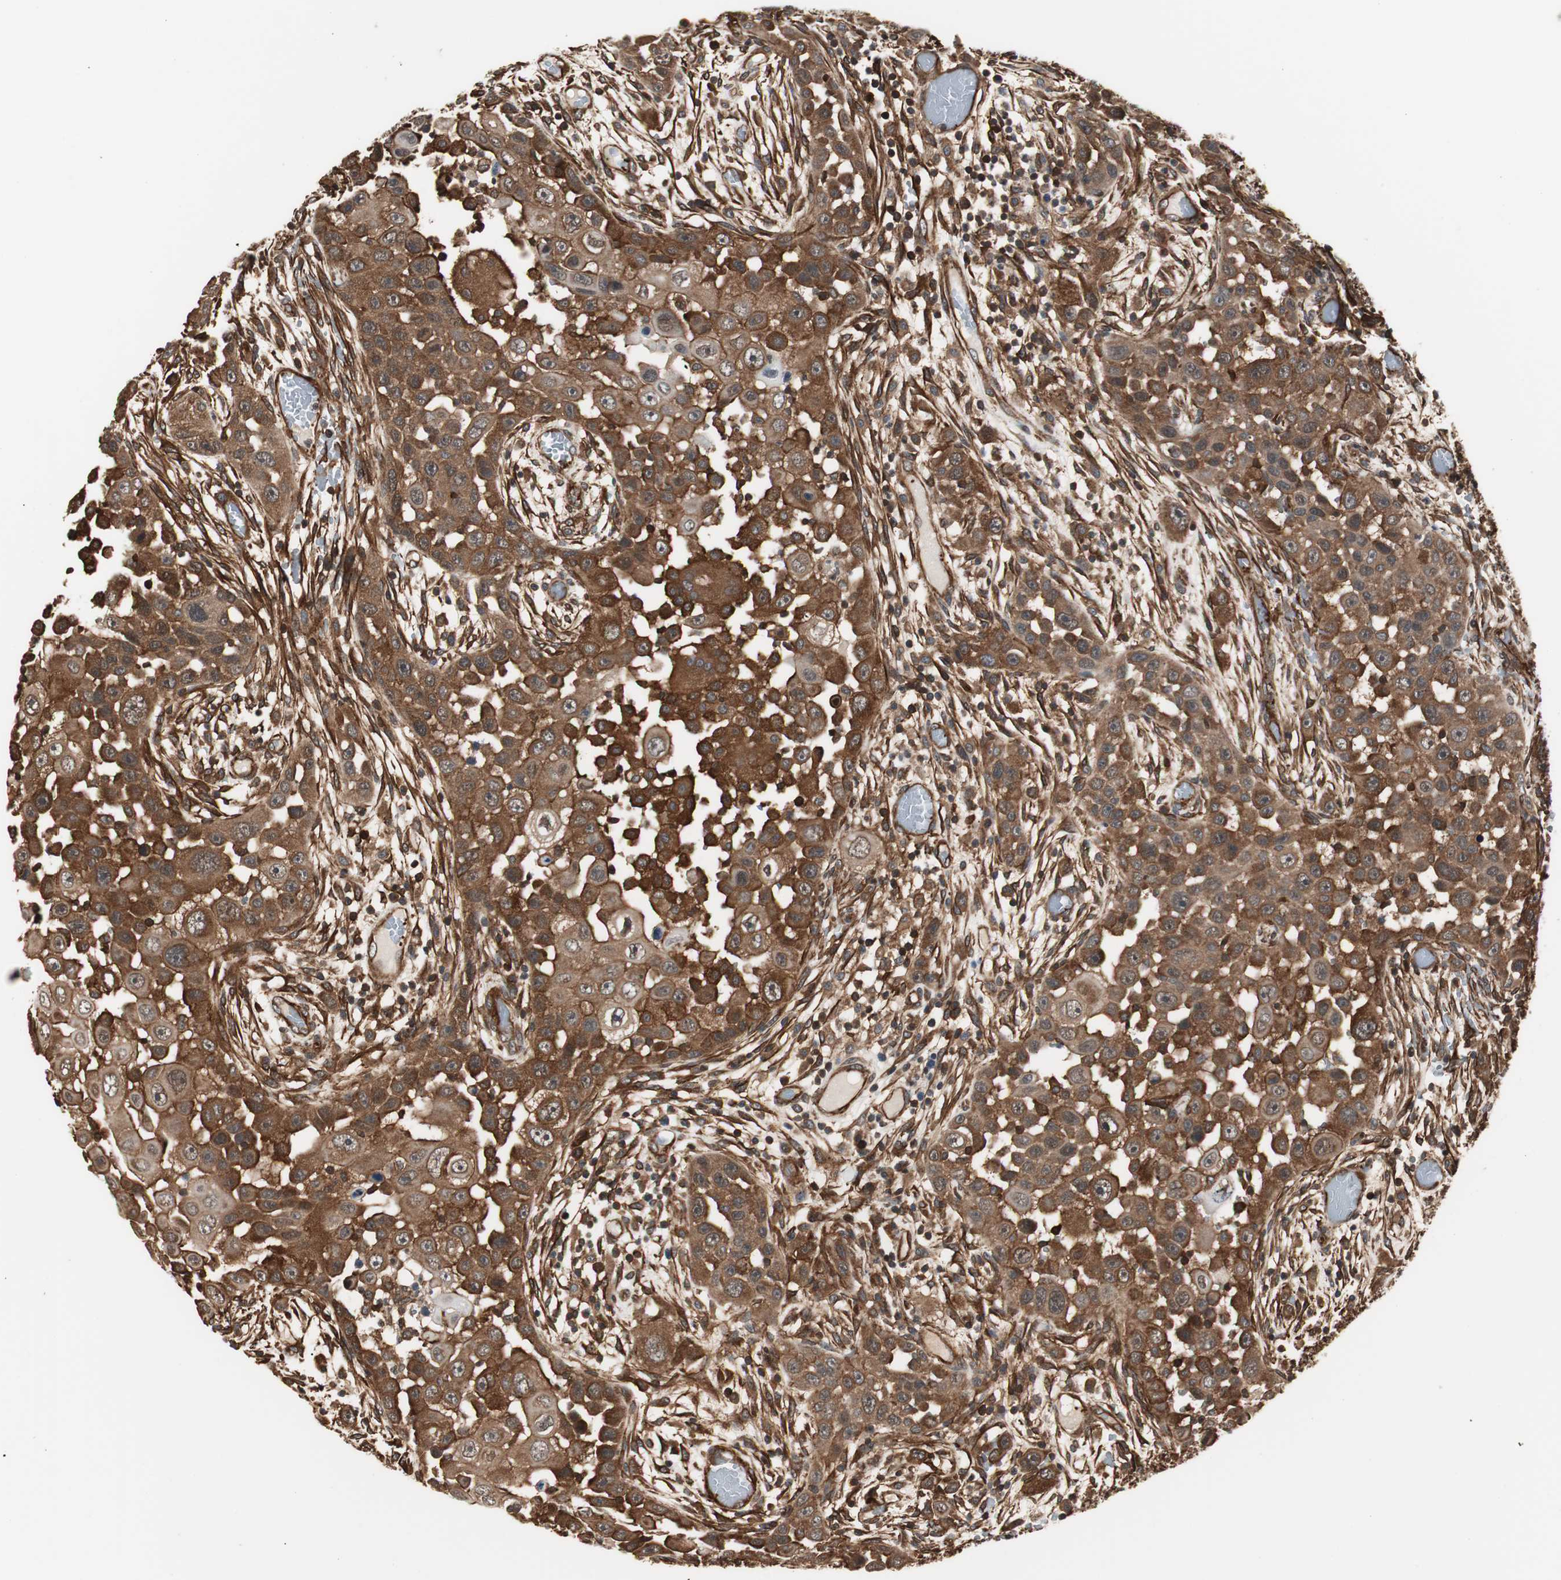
{"staining": {"intensity": "strong", "quantity": ">75%", "location": "cytoplasmic/membranous"}, "tissue": "head and neck cancer", "cell_type": "Tumor cells", "image_type": "cancer", "snomed": [{"axis": "morphology", "description": "Carcinoma, NOS"}, {"axis": "topography", "description": "Head-Neck"}], "caption": "The immunohistochemical stain highlights strong cytoplasmic/membranous positivity in tumor cells of head and neck carcinoma tissue.", "gene": "PTPN11", "patient": {"sex": "male", "age": 87}}